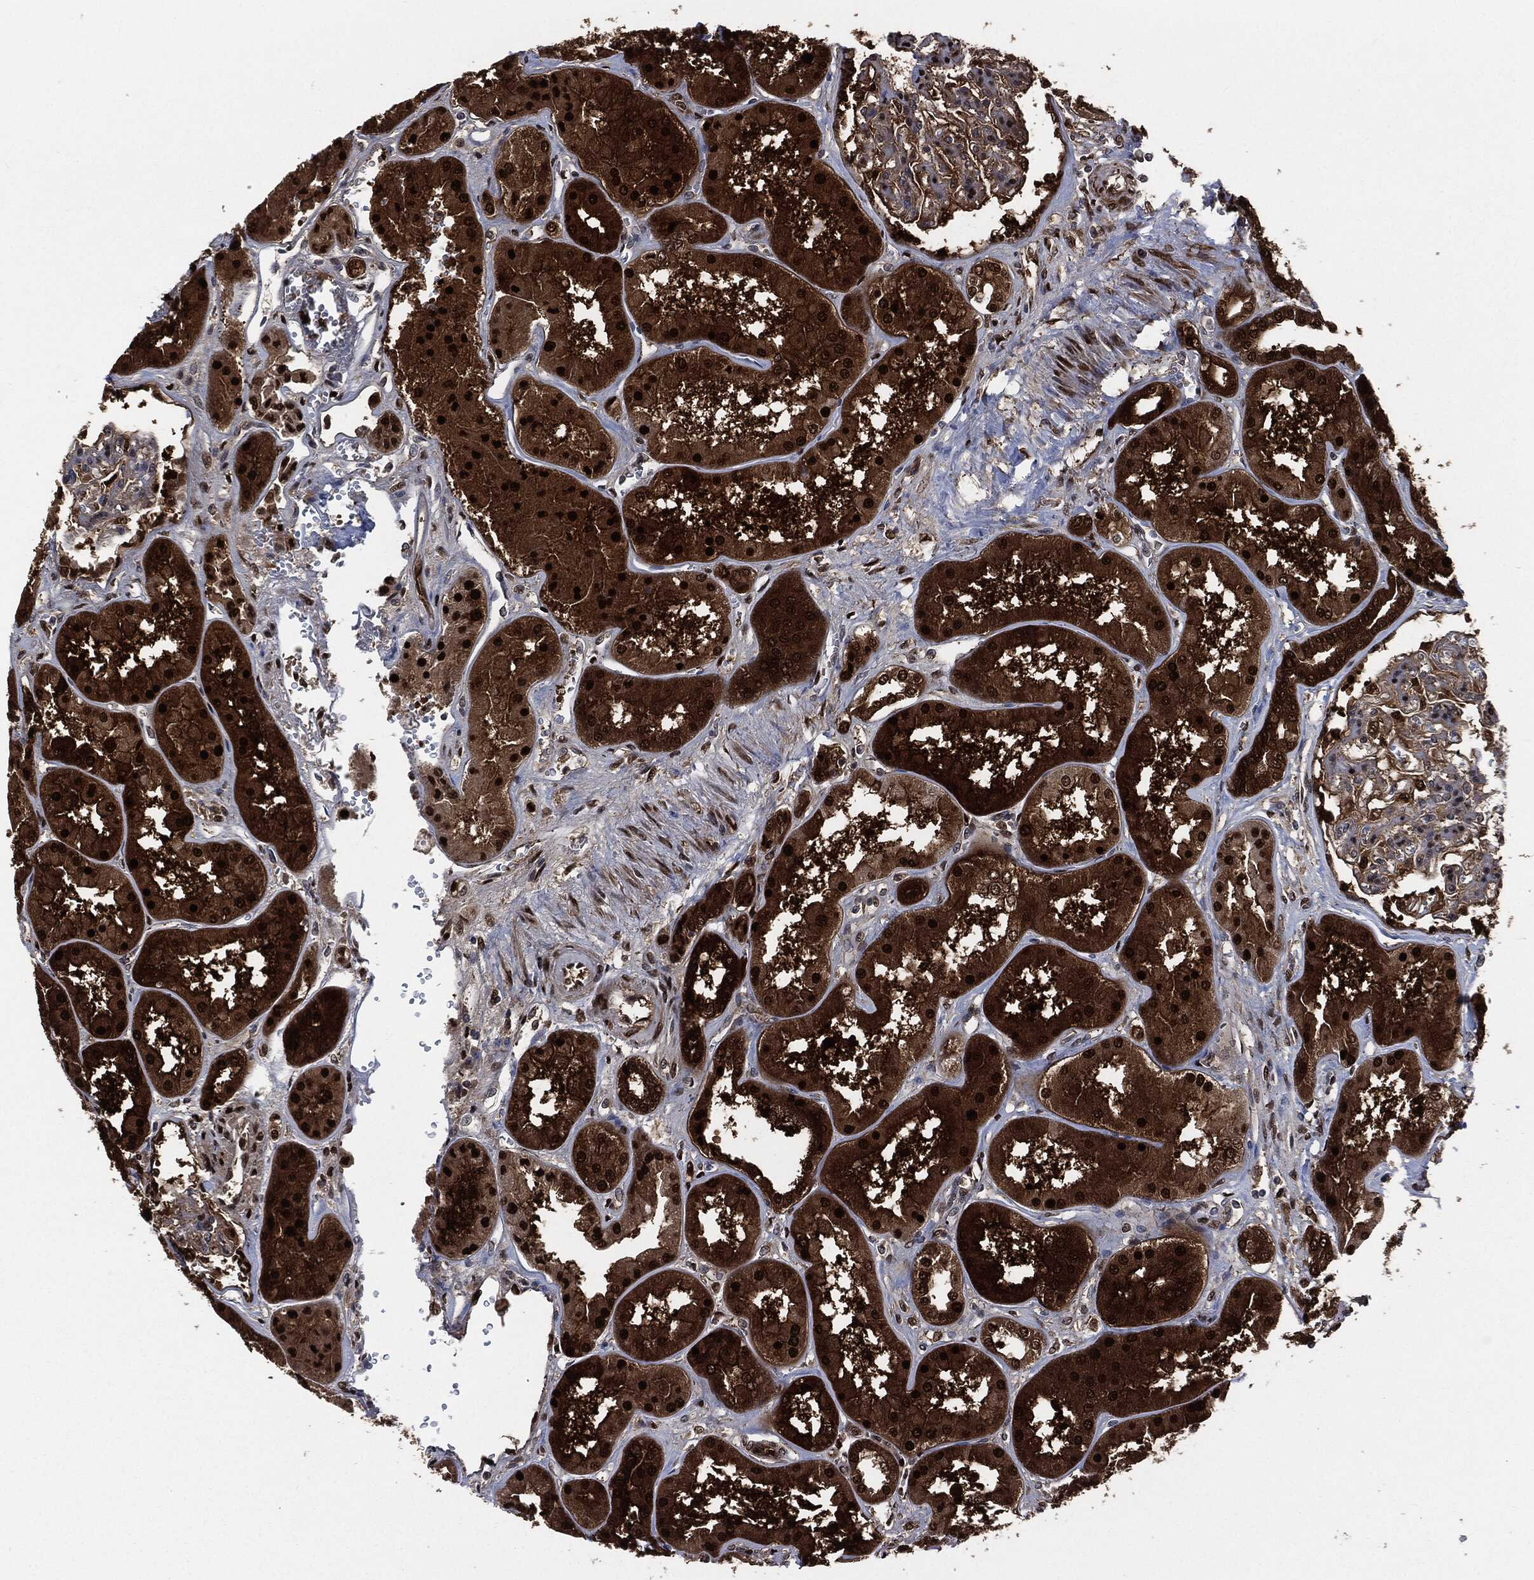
{"staining": {"intensity": "strong", "quantity": "25%-75%", "location": "nuclear"}, "tissue": "kidney", "cell_type": "Cells in glomeruli", "image_type": "normal", "snomed": [{"axis": "morphology", "description": "Normal tissue, NOS"}, {"axis": "topography", "description": "Kidney"}], "caption": "Immunohistochemical staining of unremarkable human kidney shows high levels of strong nuclear positivity in approximately 25%-75% of cells in glomeruli. The staining was performed using DAB (3,3'-diaminobenzidine) to visualize the protein expression in brown, while the nuclei were stained in blue with hematoxylin (Magnification: 20x).", "gene": "DCTN1", "patient": {"sex": "female", "age": 56}}